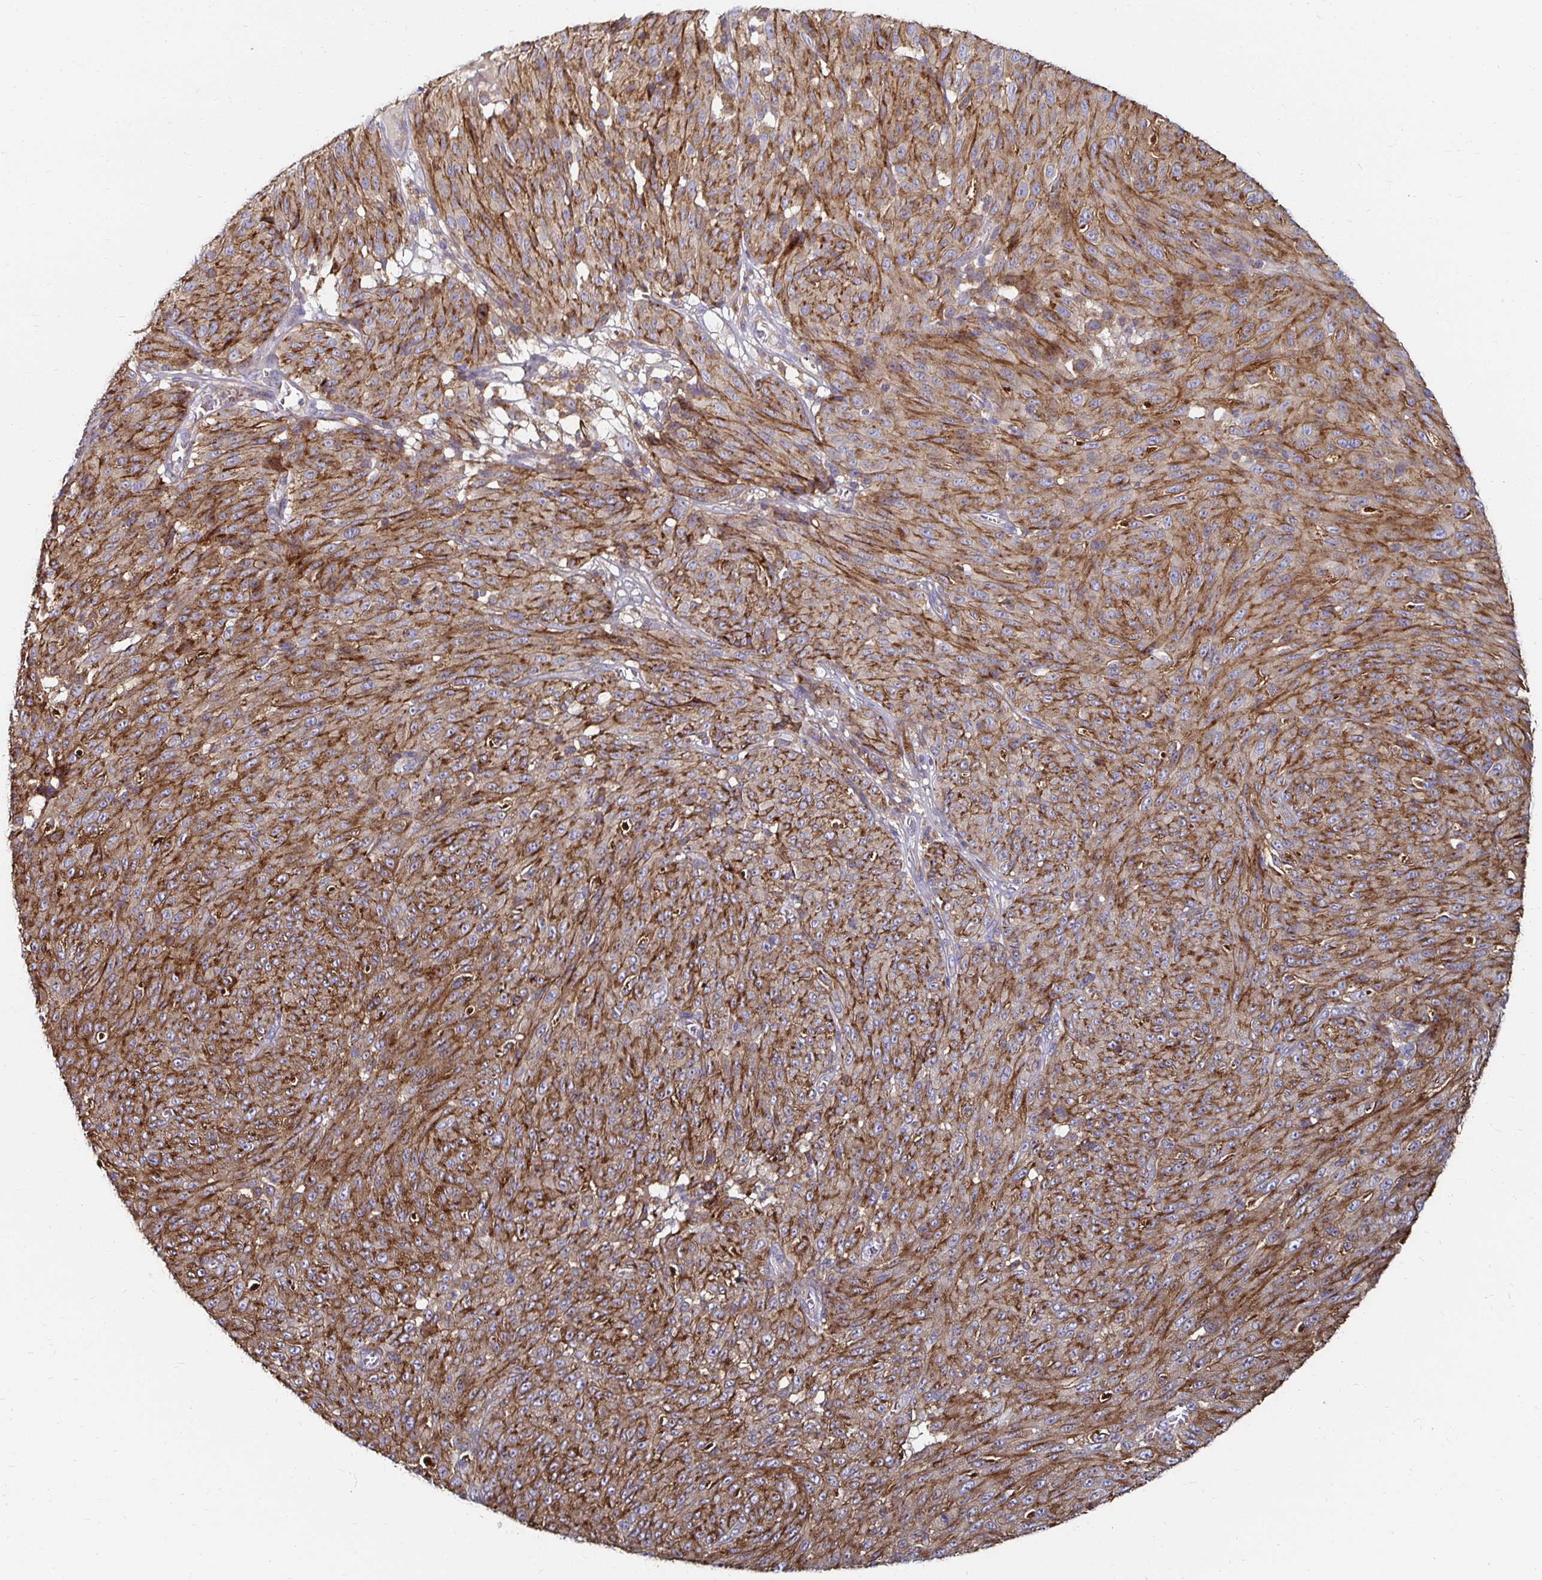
{"staining": {"intensity": "moderate", "quantity": ">75%", "location": "cytoplasmic/membranous"}, "tissue": "melanoma", "cell_type": "Tumor cells", "image_type": "cancer", "snomed": [{"axis": "morphology", "description": "Malignant melanoma, NOS"}, {"axis": "topography", "description": "Skin"}], "caption": "Immunohistochemical staining of malignant melanoma displays medium levels of moderate cytoplasmic/membranous protein positivity in approximately >75% of tumor cells.", "gene": "NCSTN", "patient": {"sex": "male", "age": 85}}